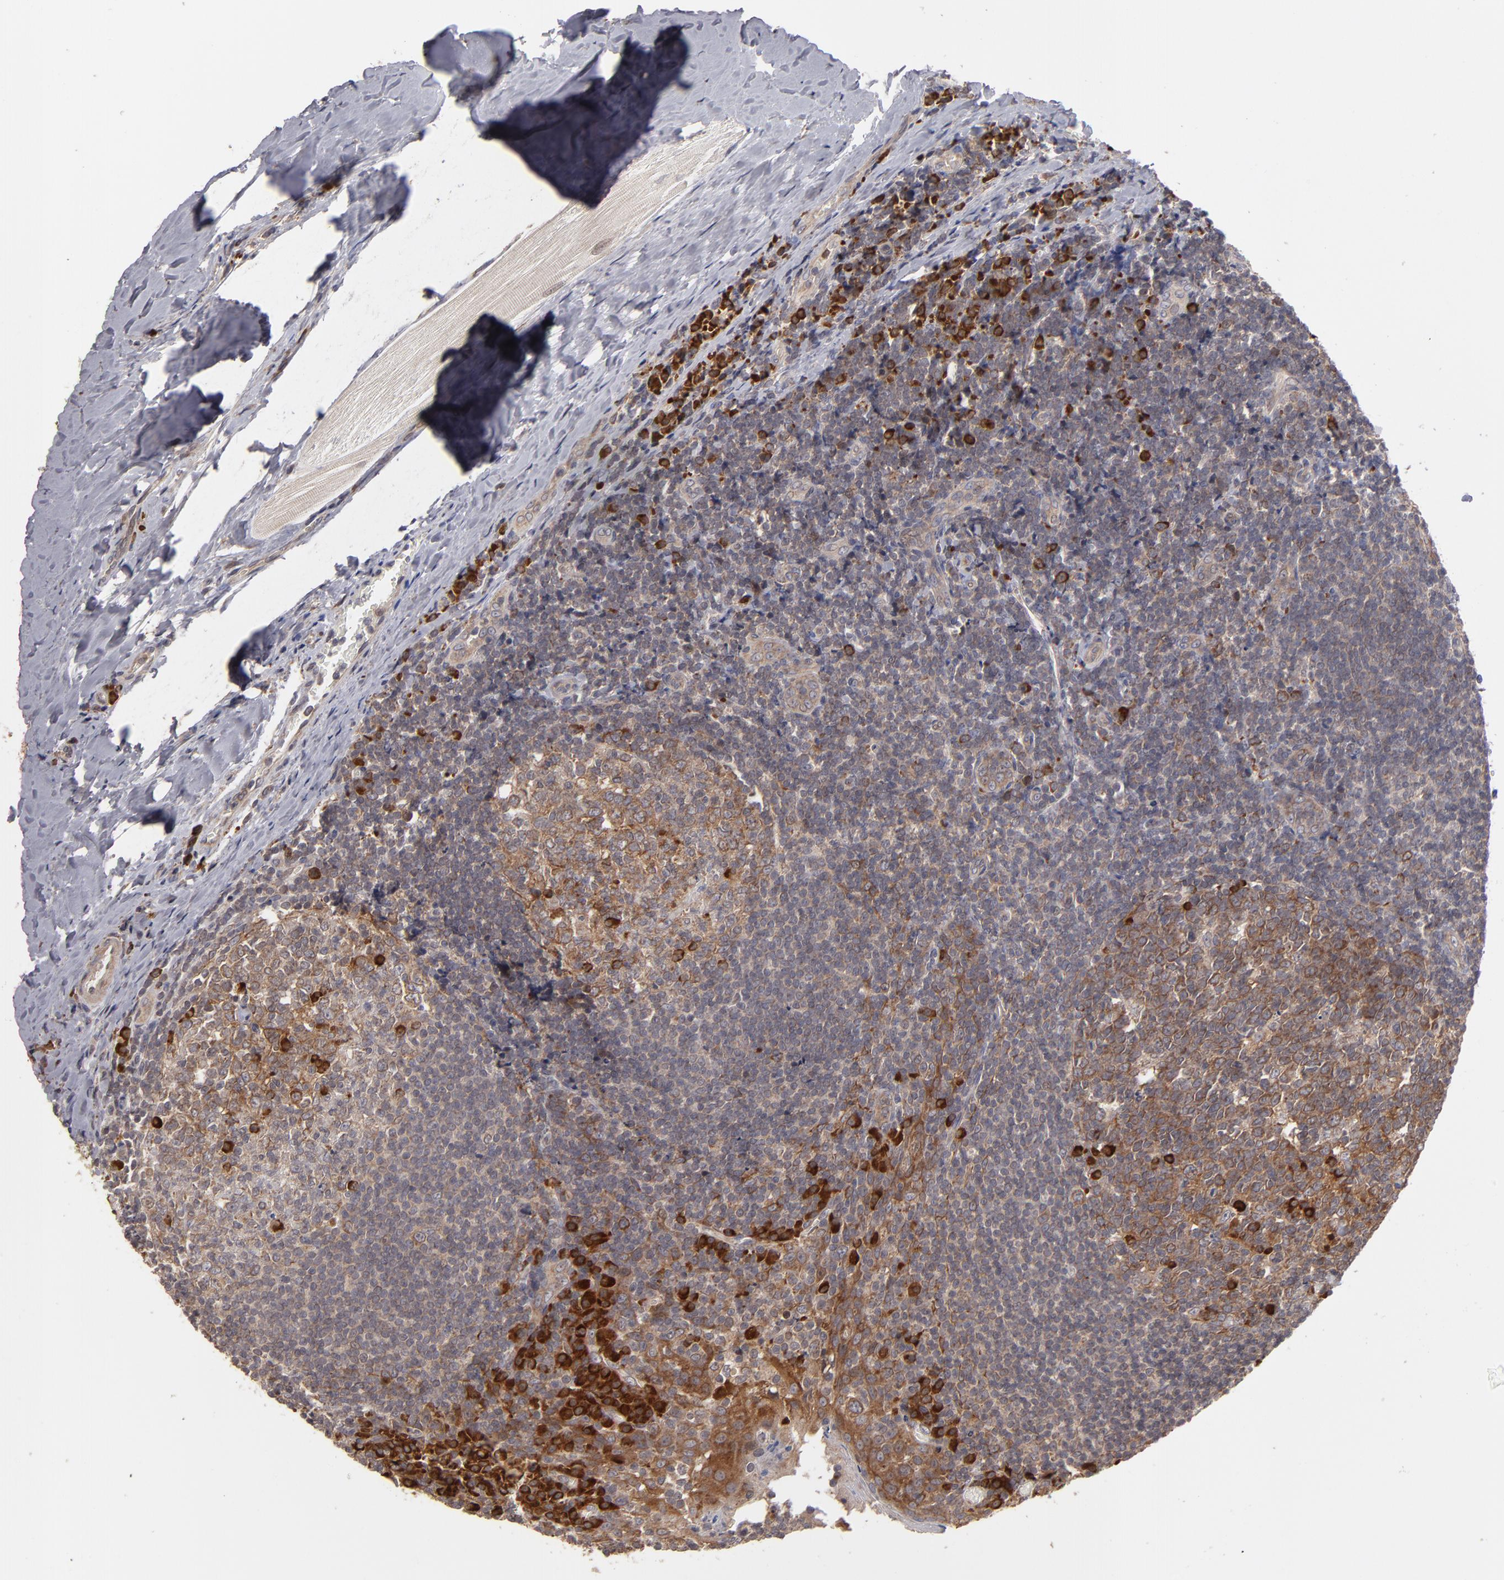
{"staining": {"intensity": "moderate", "quantity": ">75%", "location": "cytoplasmic/membranous"}, "tissue": "tonsil", "cell_type": "Germinal center cells", "image_type": "normal", "snomed": [{"axis": "morphology", "description": "Normal tissue, NOS"}, {"axis": "topography", "description": "Tonsil"}], "caption": "Brown immunohistochemical staining in unremarkable tonsil reveals moderate cytoplasmic/membranous expression in about >75% of germinal center cells. (DAB (3,3'-diaminobenzidine) IHC, brown staining for protein, blue staining for nuclei).", "gene": "SND1", "patient": {"sex": "male", "age": 31}}